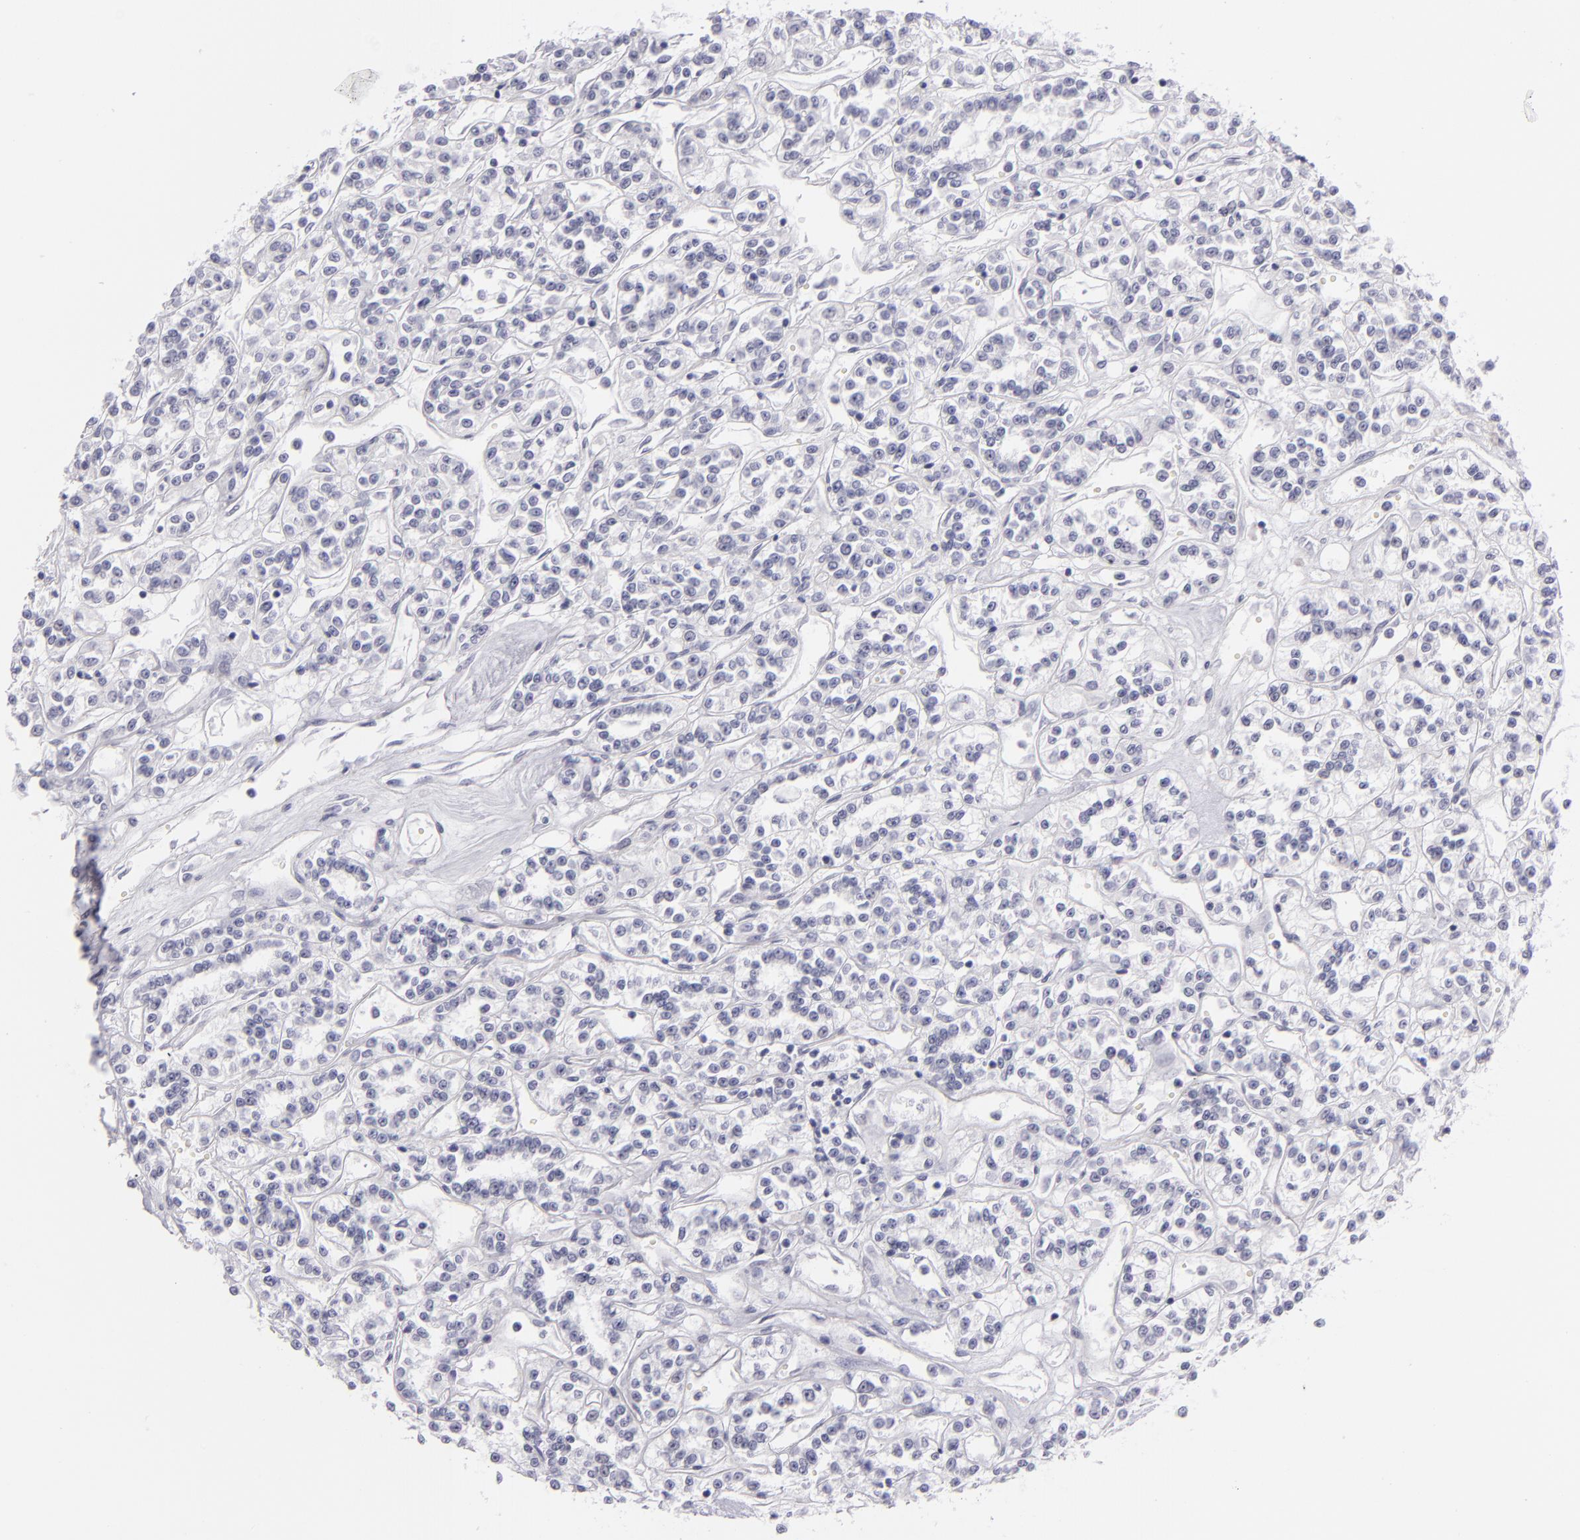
{"staining": {"intensity": "negative", "quantity": "none", "location": "none"}, "tissue": "renal cancer", "cell_type": "Tumor cells", "image_type": "cancer", "snomed": [{"axis": "morphology", "description": "Adenocarcinoma, NOS"}, {"axis": "topography", "description": "Kidney"}], "caption": "A photomicrograph of renal cancer stained for a protein demonstrates no brown staining in tumor cells.", "gene": "VIL1", "patient": {"sex": "female", "age": 76}}